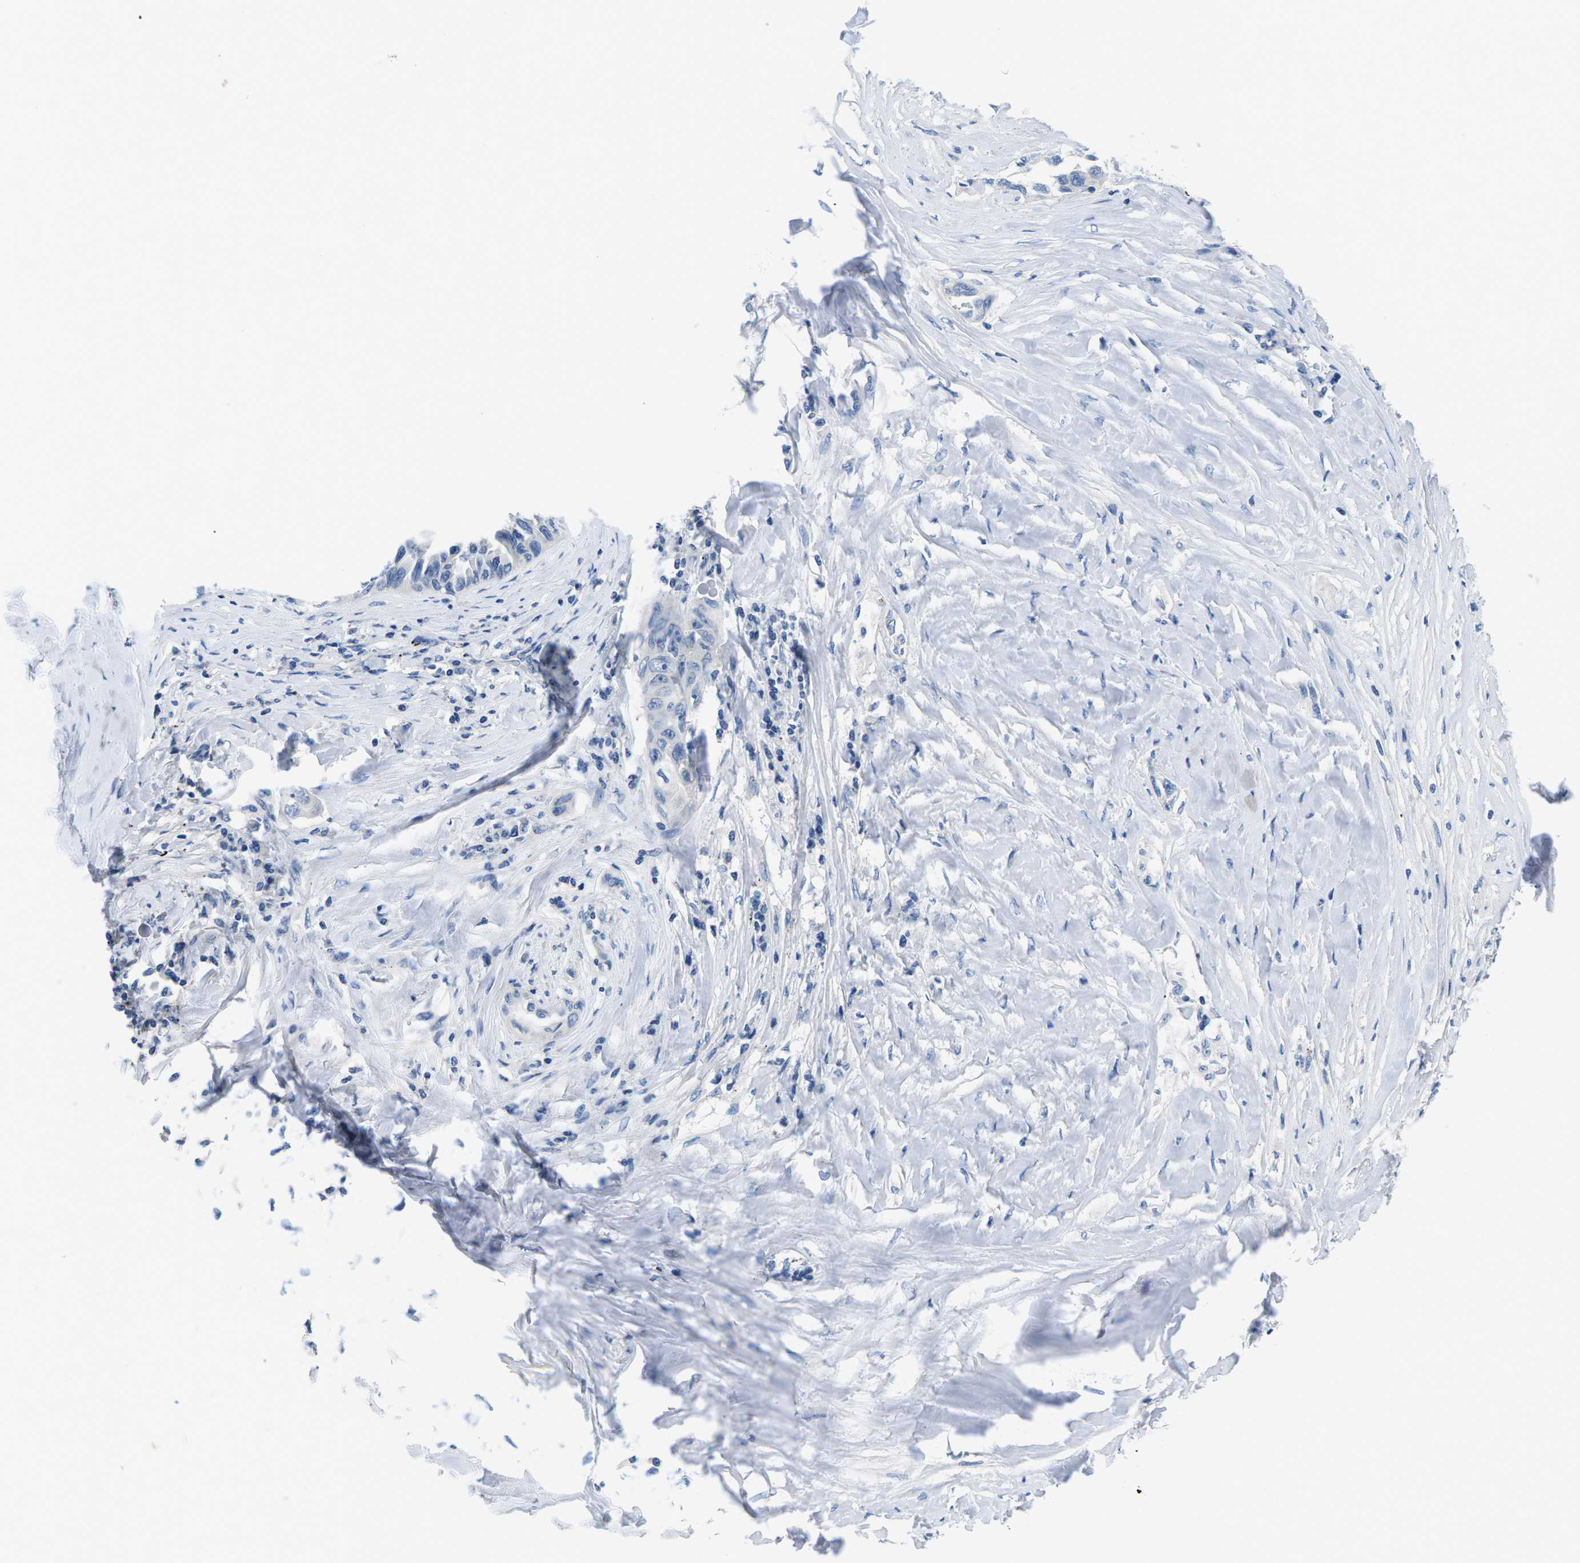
{"staining": {"intensity": "negative", "quantity": "none", "location": "none"}, "tissue": "lung cancer", "cell_type": "Tumor cells", "image_type": "cancer", "snomed": [{"axis": "morphology", "description": "Adenocarcinoma, NOS"}, {"axis": "topography", "description": "Lung"}], "caption": "High magnification brightfield microscopy of lung cancer (adenocarcinoma) stained with DAB (3,3'-diaminobenzidine) (brown) and counterstained with hematoxylin (blue): tumor cells show no significant expression.", "gene": "TSPAN2", "patient": {"sex": "female", "age": 51}}